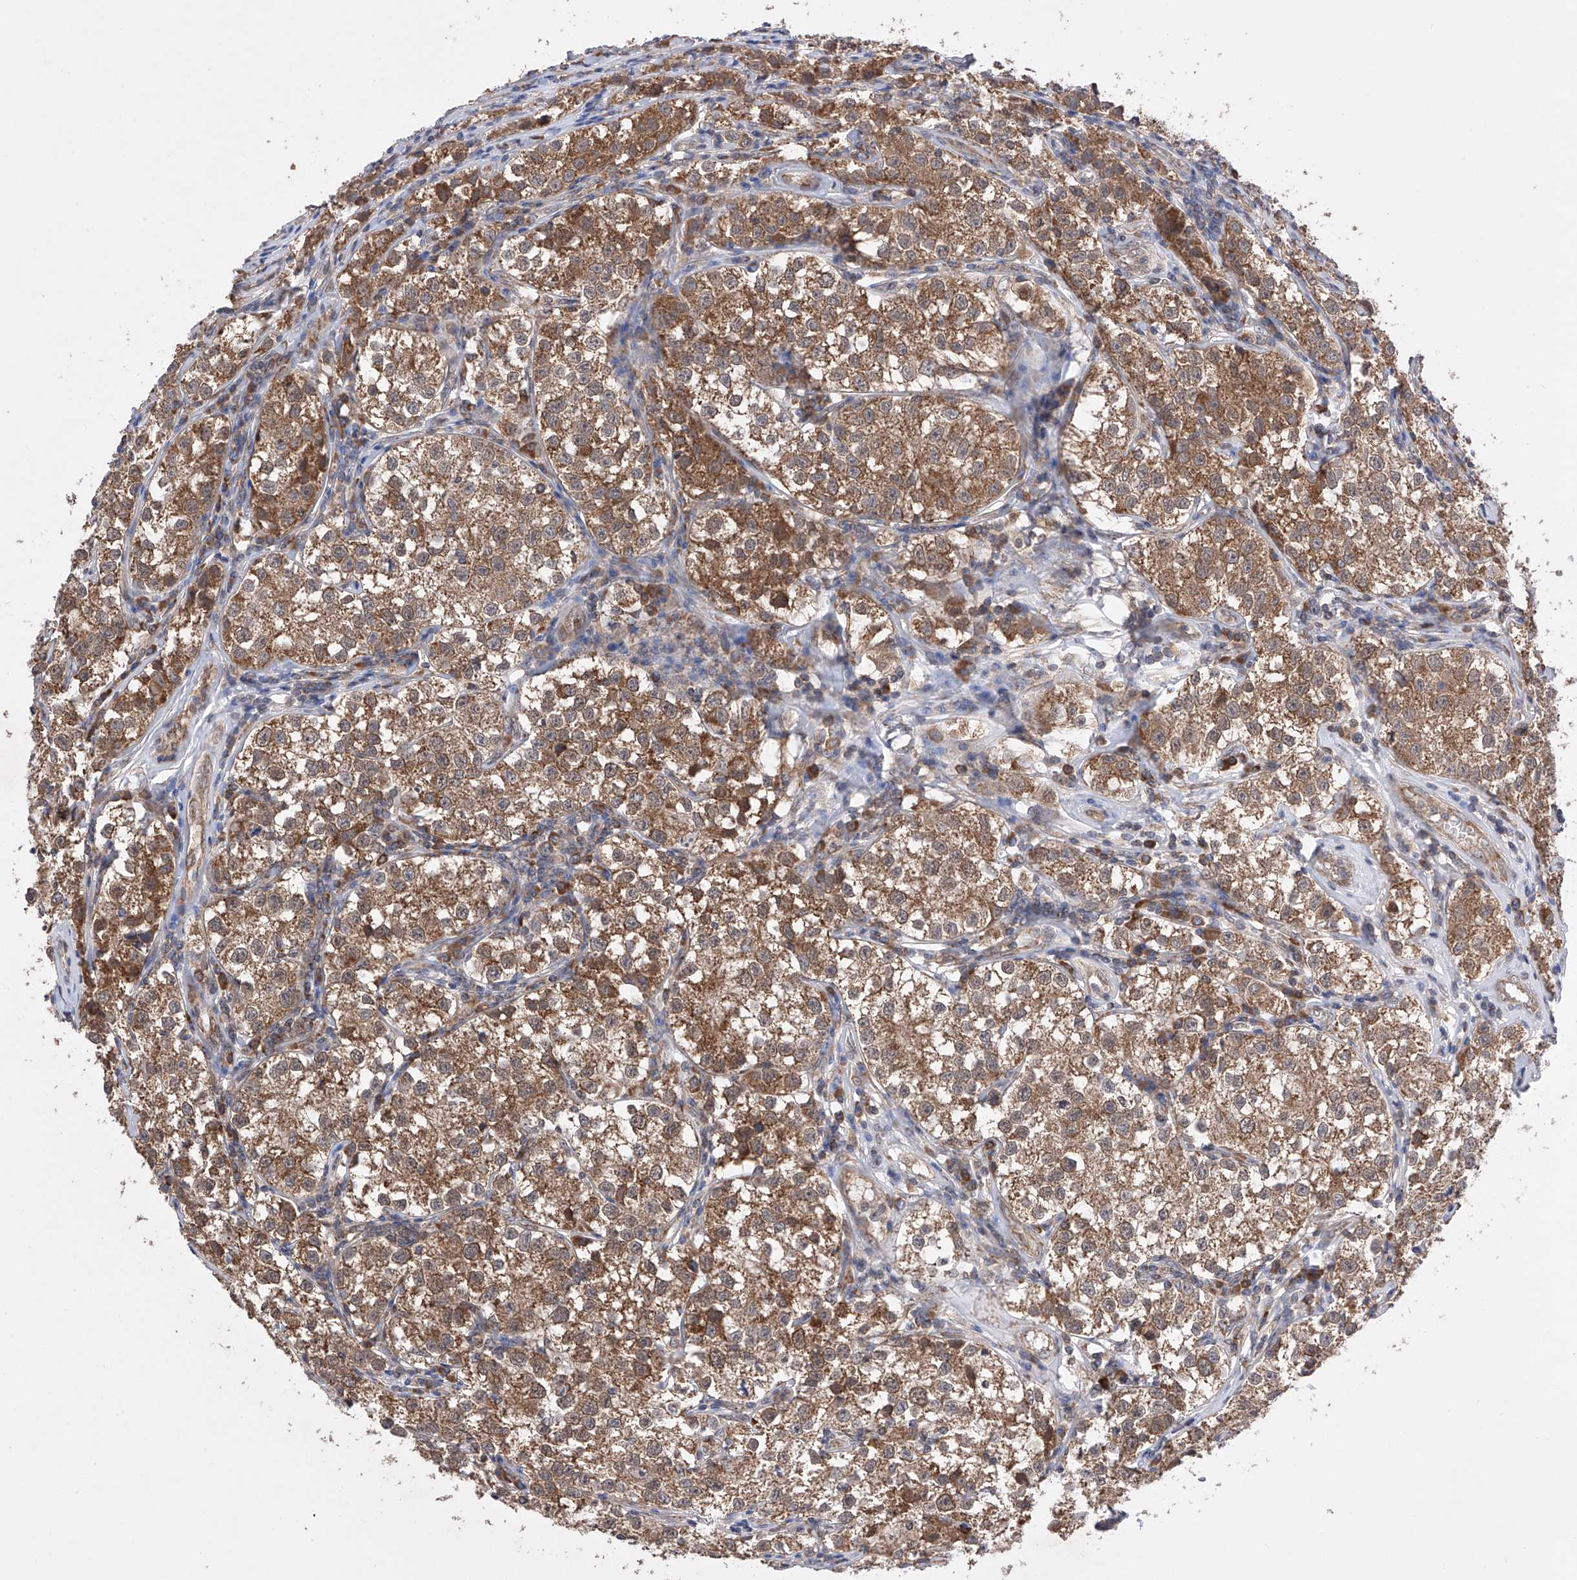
{"staining": {"intensity": "moderate", "quantity": ">75%", "location": "cytoplasmic/membranous"}, "tissue": "testis cancer", "cell_type": "Tumor cells", "image_type": "cancer", "snomed": [{"axis": "morphology", "description": "Seminoma, NOS"}, {"axis": "morphology", "description": "Carcinoma, Embryonal, NOS"}, {"axis": "topography", "description": "Testis"}], "caption": "Immunohistochemical staining of testis seminoma displays medium levels of moderate cytoplasmic/membranous protein staining in about >75% of tumor cells.", "gene": "SDHAF4", "patient": {"sex": "male", "age": 43}}